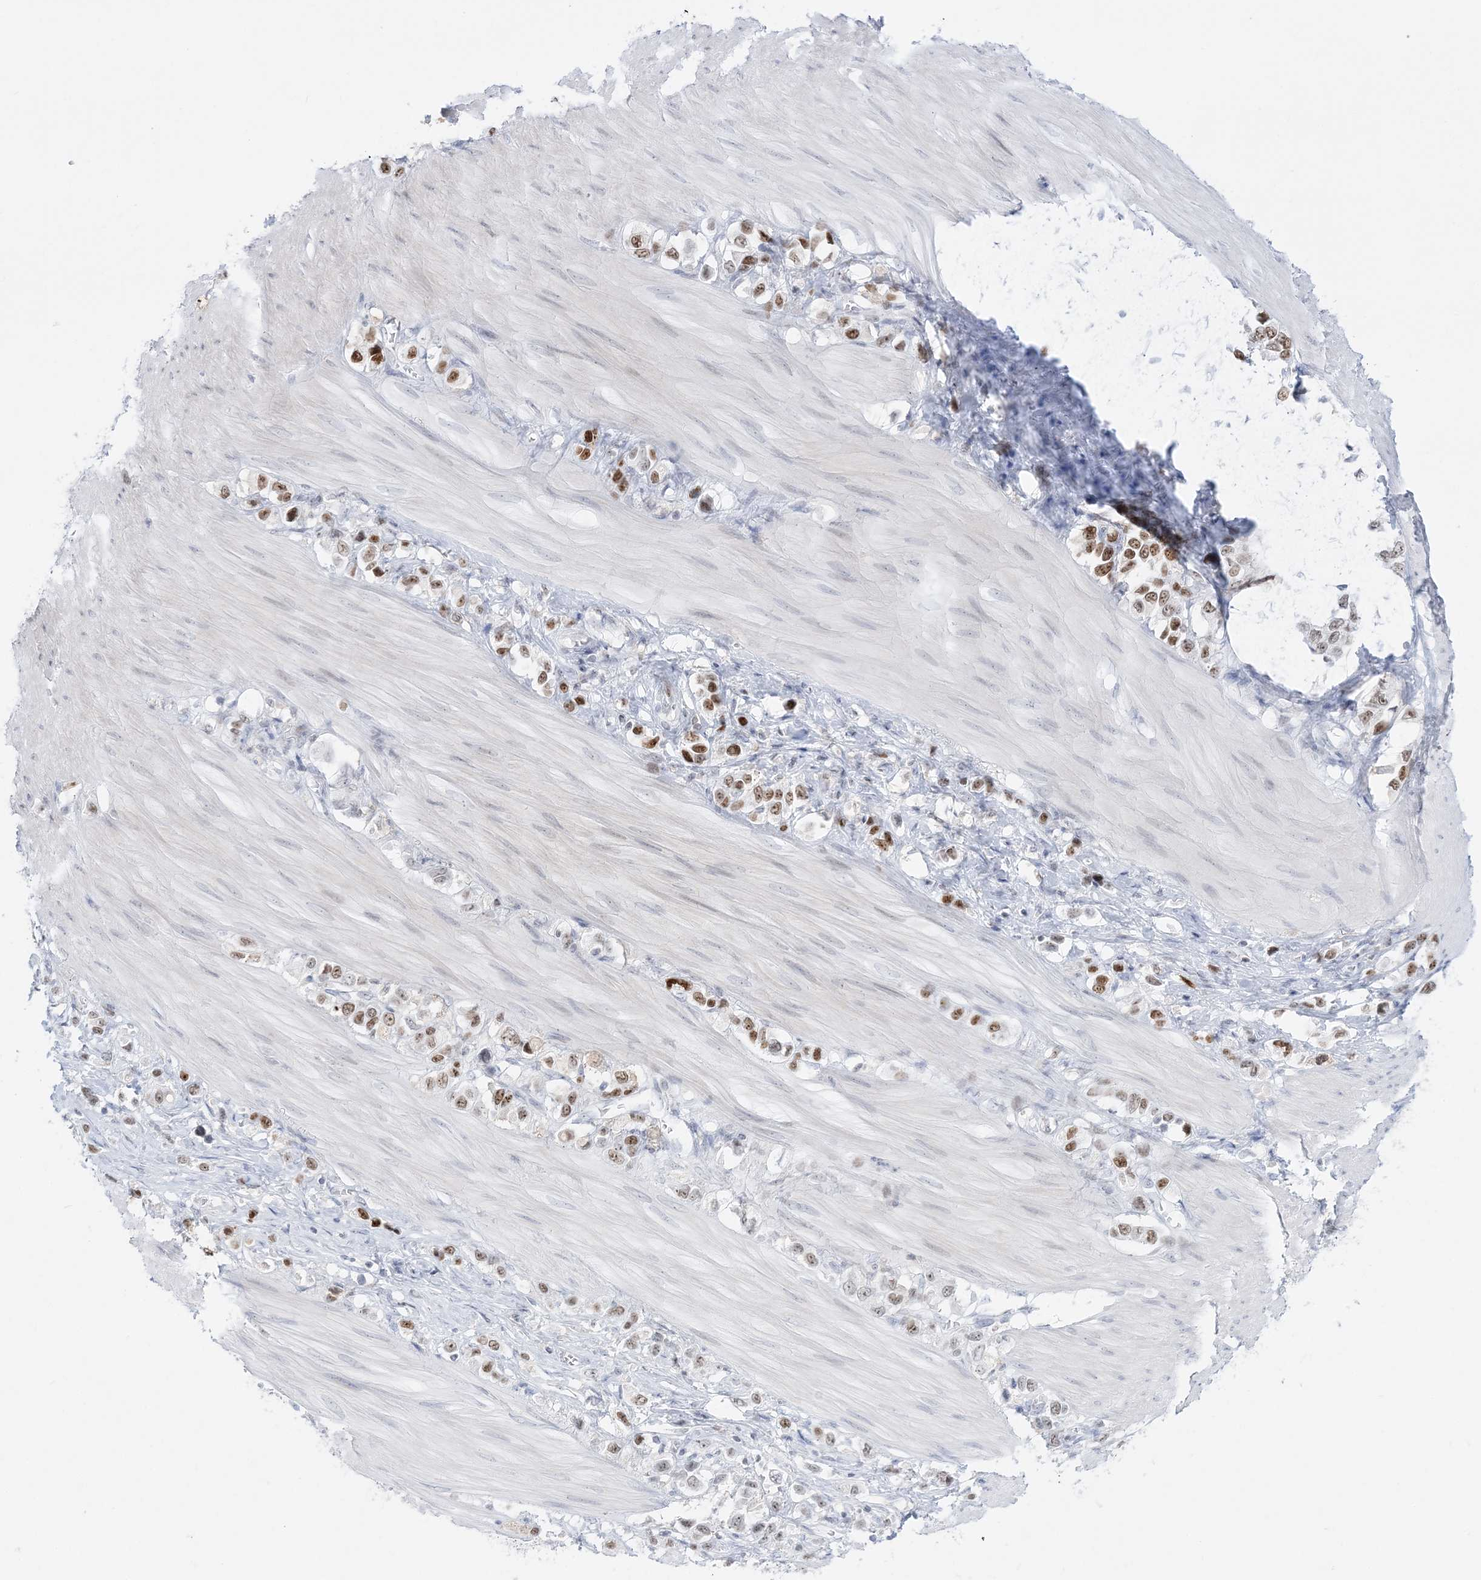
{"staining": {"intensity": "strong", "quantity": ">75%", "location": "nuclear"}, "tissue": "stomach cancer", "cell_type": "Tumor cells", "image_type": "cancer", "snomed": [{"axis": "morphology", "description": "Adenocarcinoma, NOS"}, {"axis": "topography", "description": "Stomach"}], "caption": "Stomach adenocarcinoma stained for a protein (brown) shows strong nuclear positive staining in about >75% of tumor cells.", "gene": "DDX21", "patient": {"sex": "female", "age": 65}}